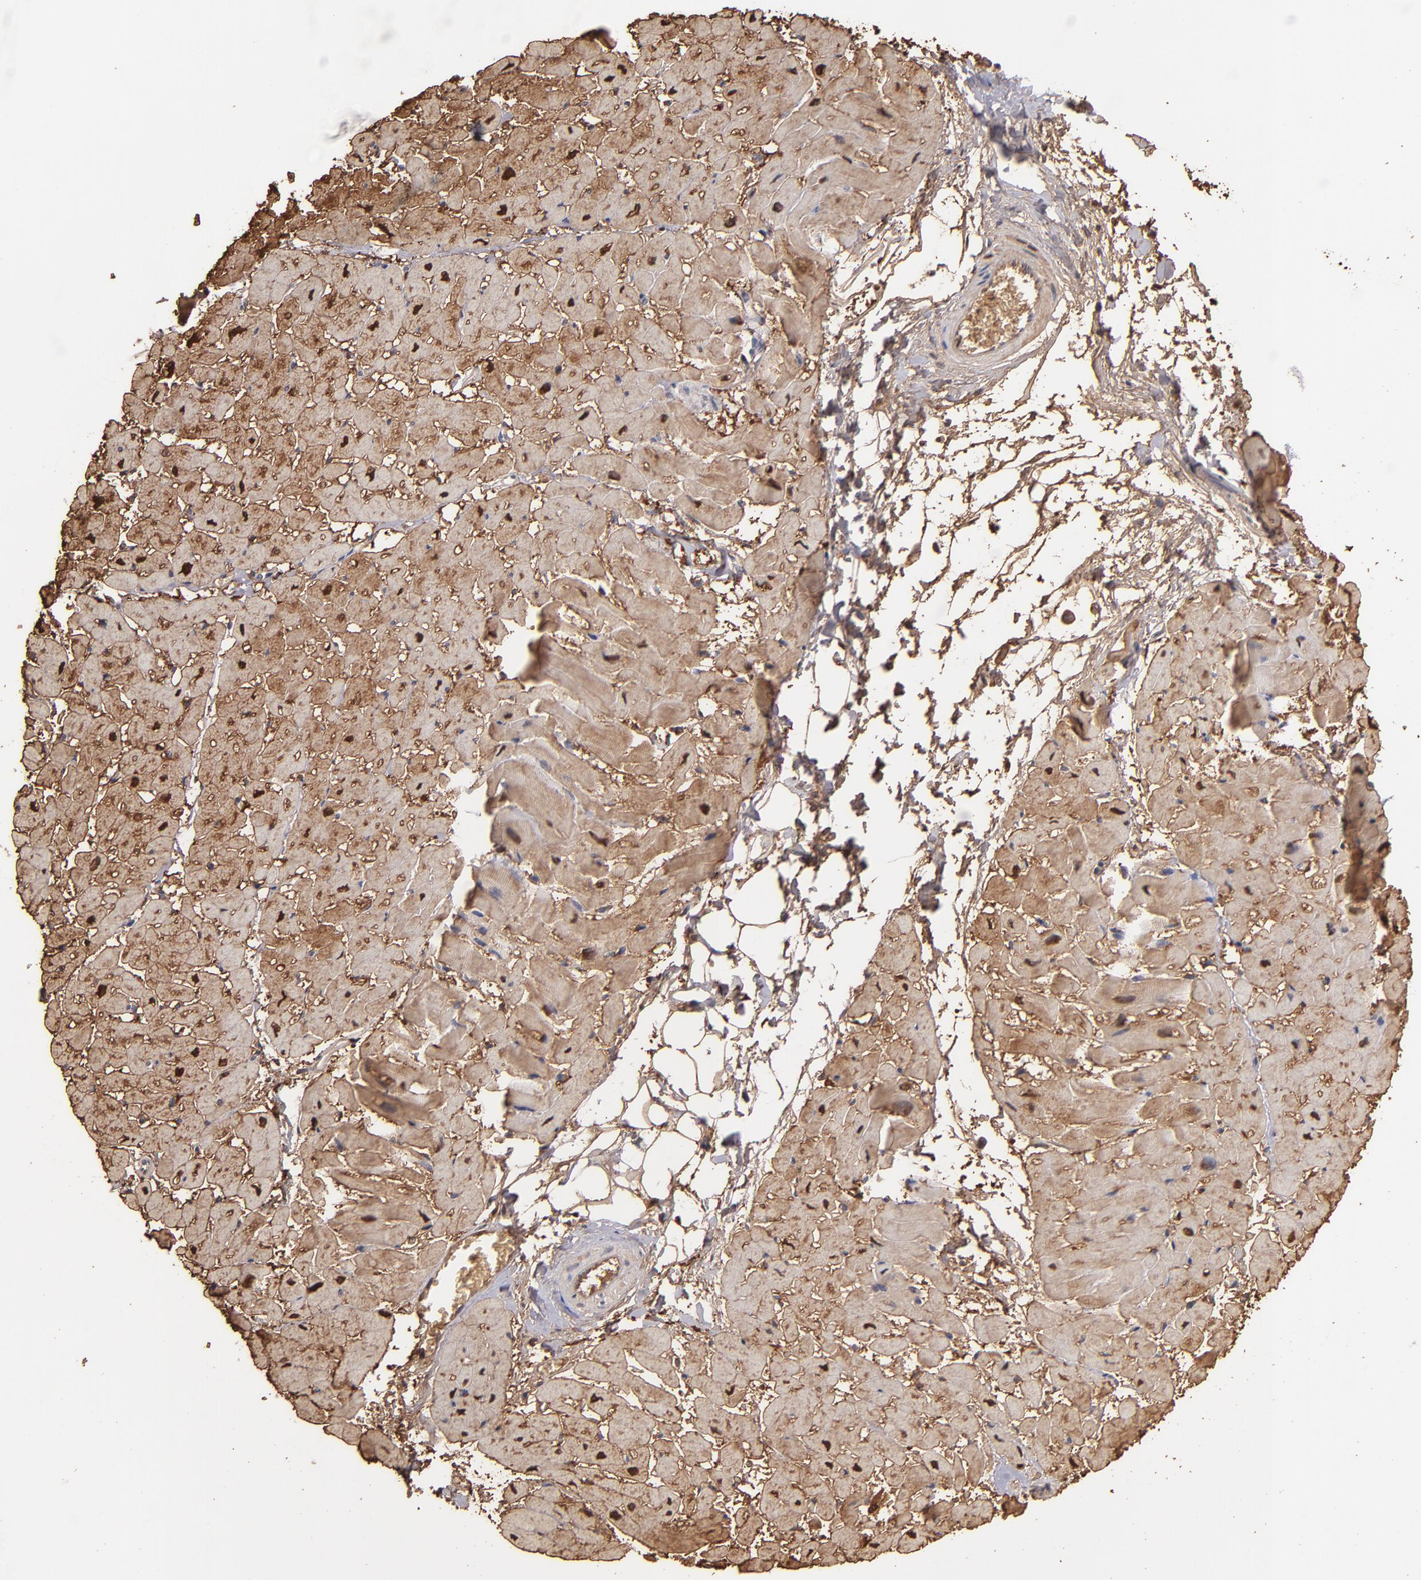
{"staining": {"intensity": "strong", "quantity": "25%-75%", "location": "cytoplasmic/membranous,nuclear"}, "tissue": "heart muscle", "cell_type": "Cardiomyocytes", "image_type": "normal", "snomed": [{"axis": "morphology", "description": "Normal tissue, NOS"}, {"axis": "topography", "description": "Heart"}], "caption": "Immunohistochemistry (IHC) image of normal heart muscle: human heart muscle stained using IHC demonstrates high levels of strong protein expression localized specifically in the cytoplasmic/membranous,nuclear of cardiomyocytes, appearing as a cytoplasmic/membranous,nuclear brown color.", "gene": "S100A1", "patient": {"sex": "male", "age": 45}}